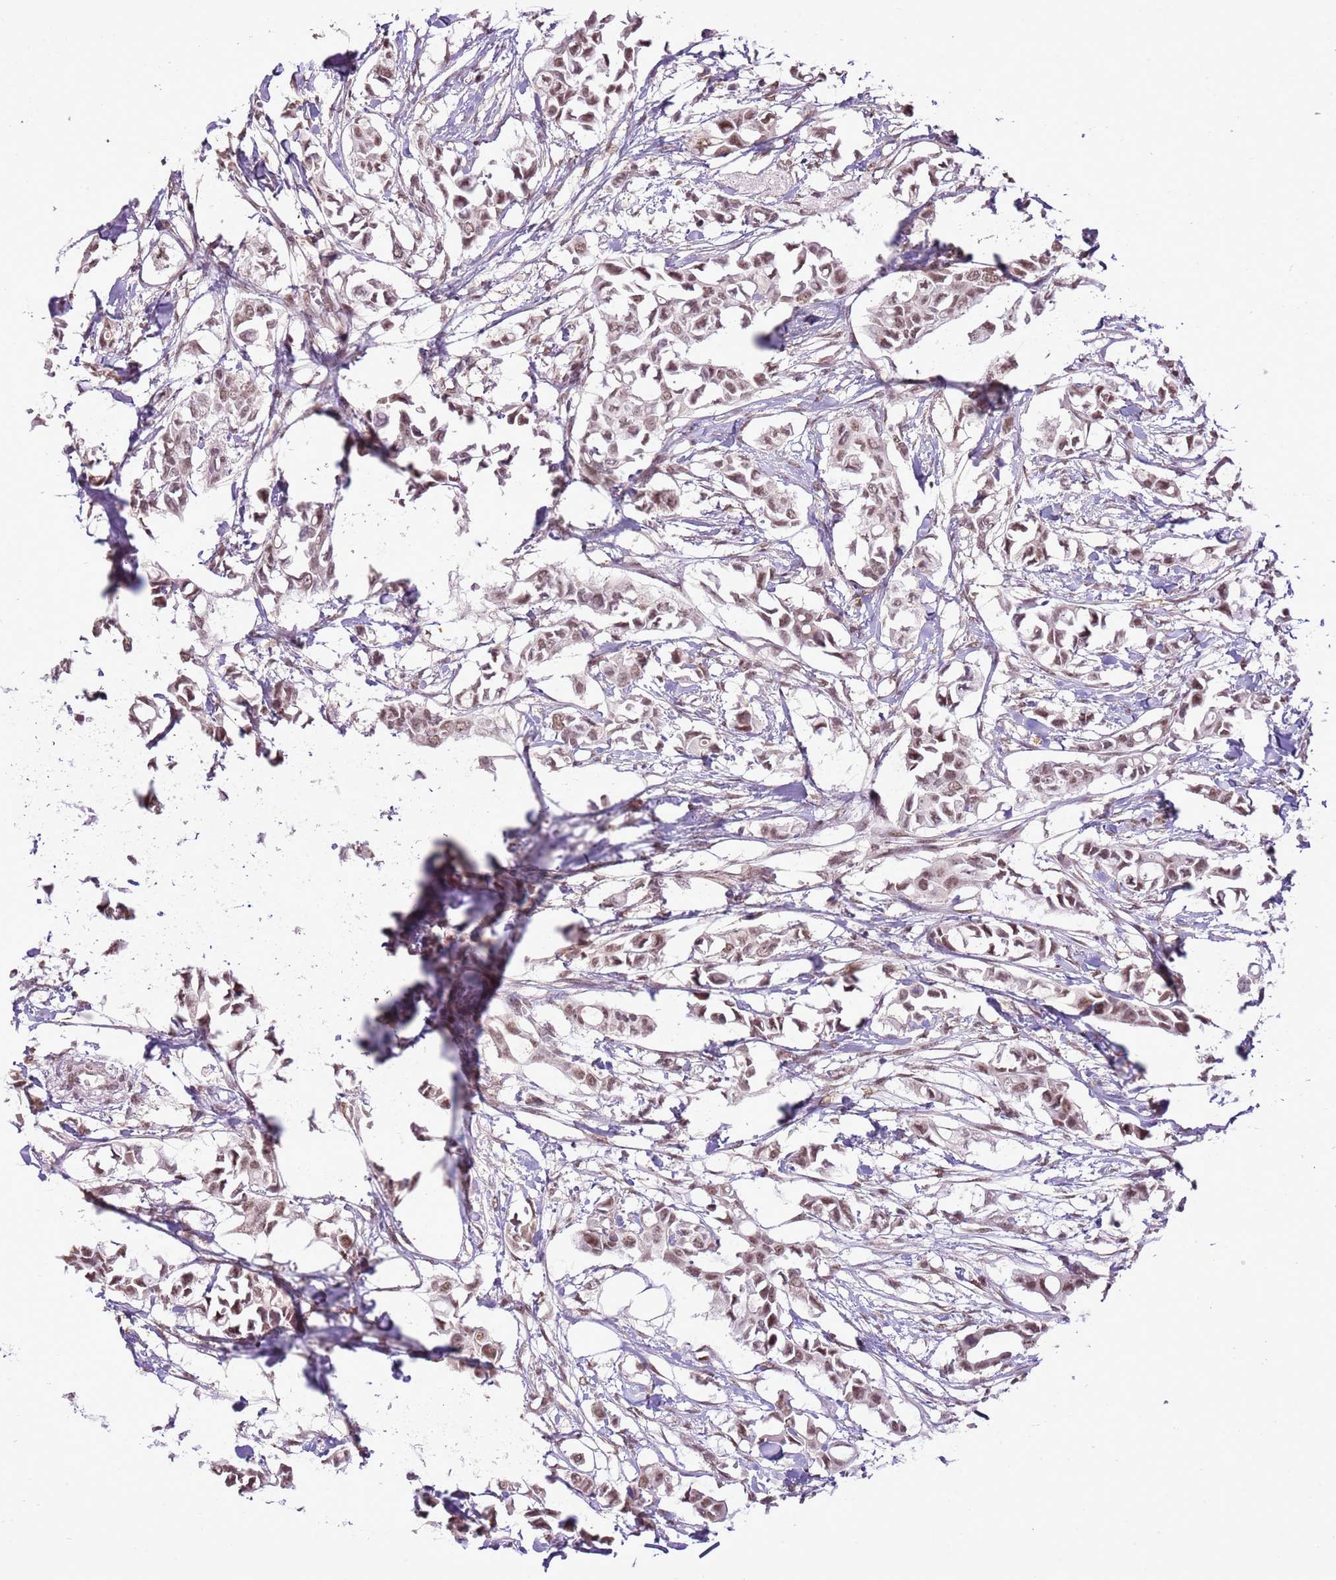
{"staining": {"intensity": "weak", "quantity": ">75%", "location": "nuclear"}, "tissue": "breast cancer", "cell_type": "Tumor cells", "image_type": "cancer", "snomed": [{"axis": "morphology", "description": "Duct carcinoma"}, {"axis": "topography", "description": "Breast"}], "caption": "This is a photomicrograph of IHC staining of breast infiltrating ductal carcinoma, which shows weak expression in the nuclear of tumor cells.", "gene": "NACC2", "patient": {"sex": "female", "age": 41}}